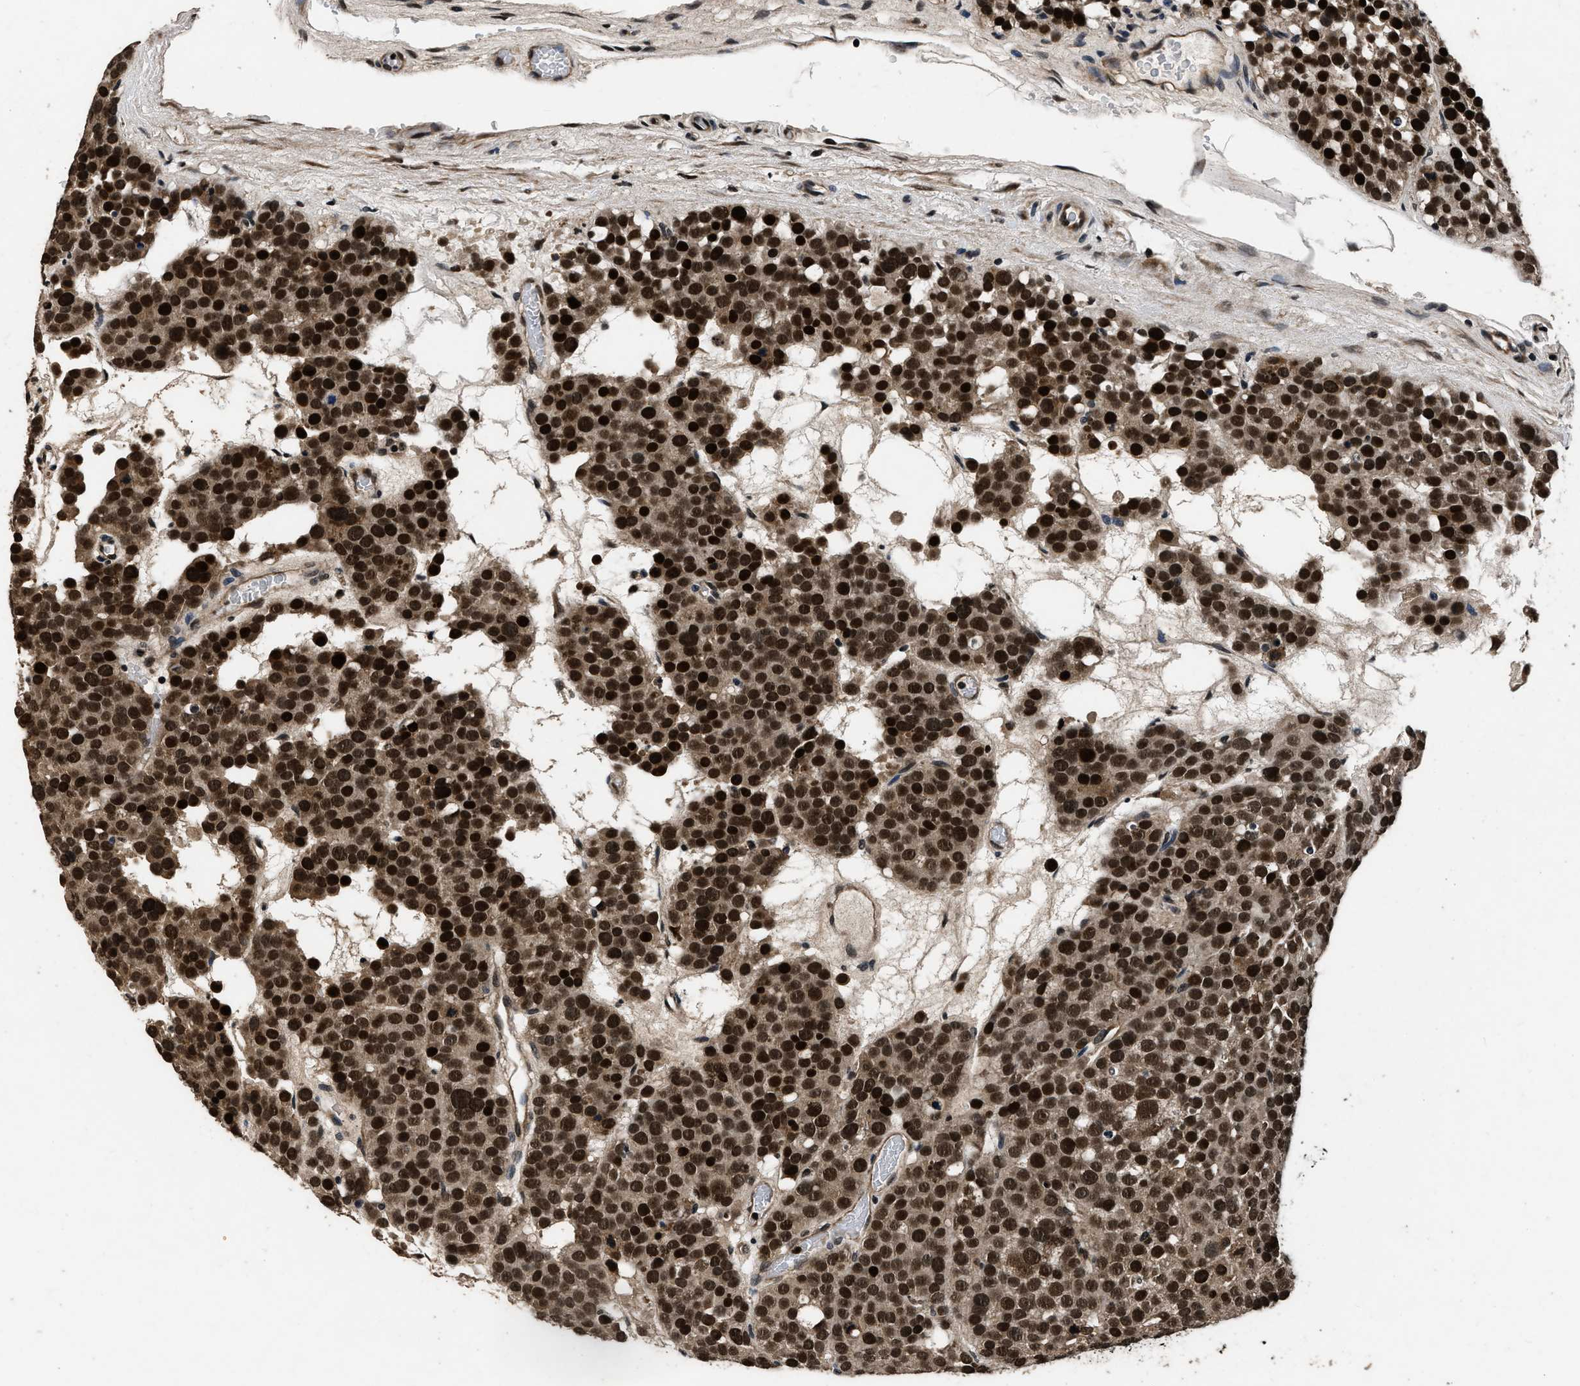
{"staining": {"intensity": "strong", "quantity": ">75%", "location": "nuclear"}, "tissue": "testis cancer", "cell_type": "Tumor cells", "image_type": "cancer", "snomed": [{"axis": "morphology", "description": "Seminoma, NOS"}, {"axis": "topography", "description": "Testis"}], "caption": "Human testis seminoma stained with a brown dye demonstrates strong nuclear positive staining in approximately >75% of tumor cells.", "gene": "CSTF1", "patient": {"sex": "male", "age": 71}}